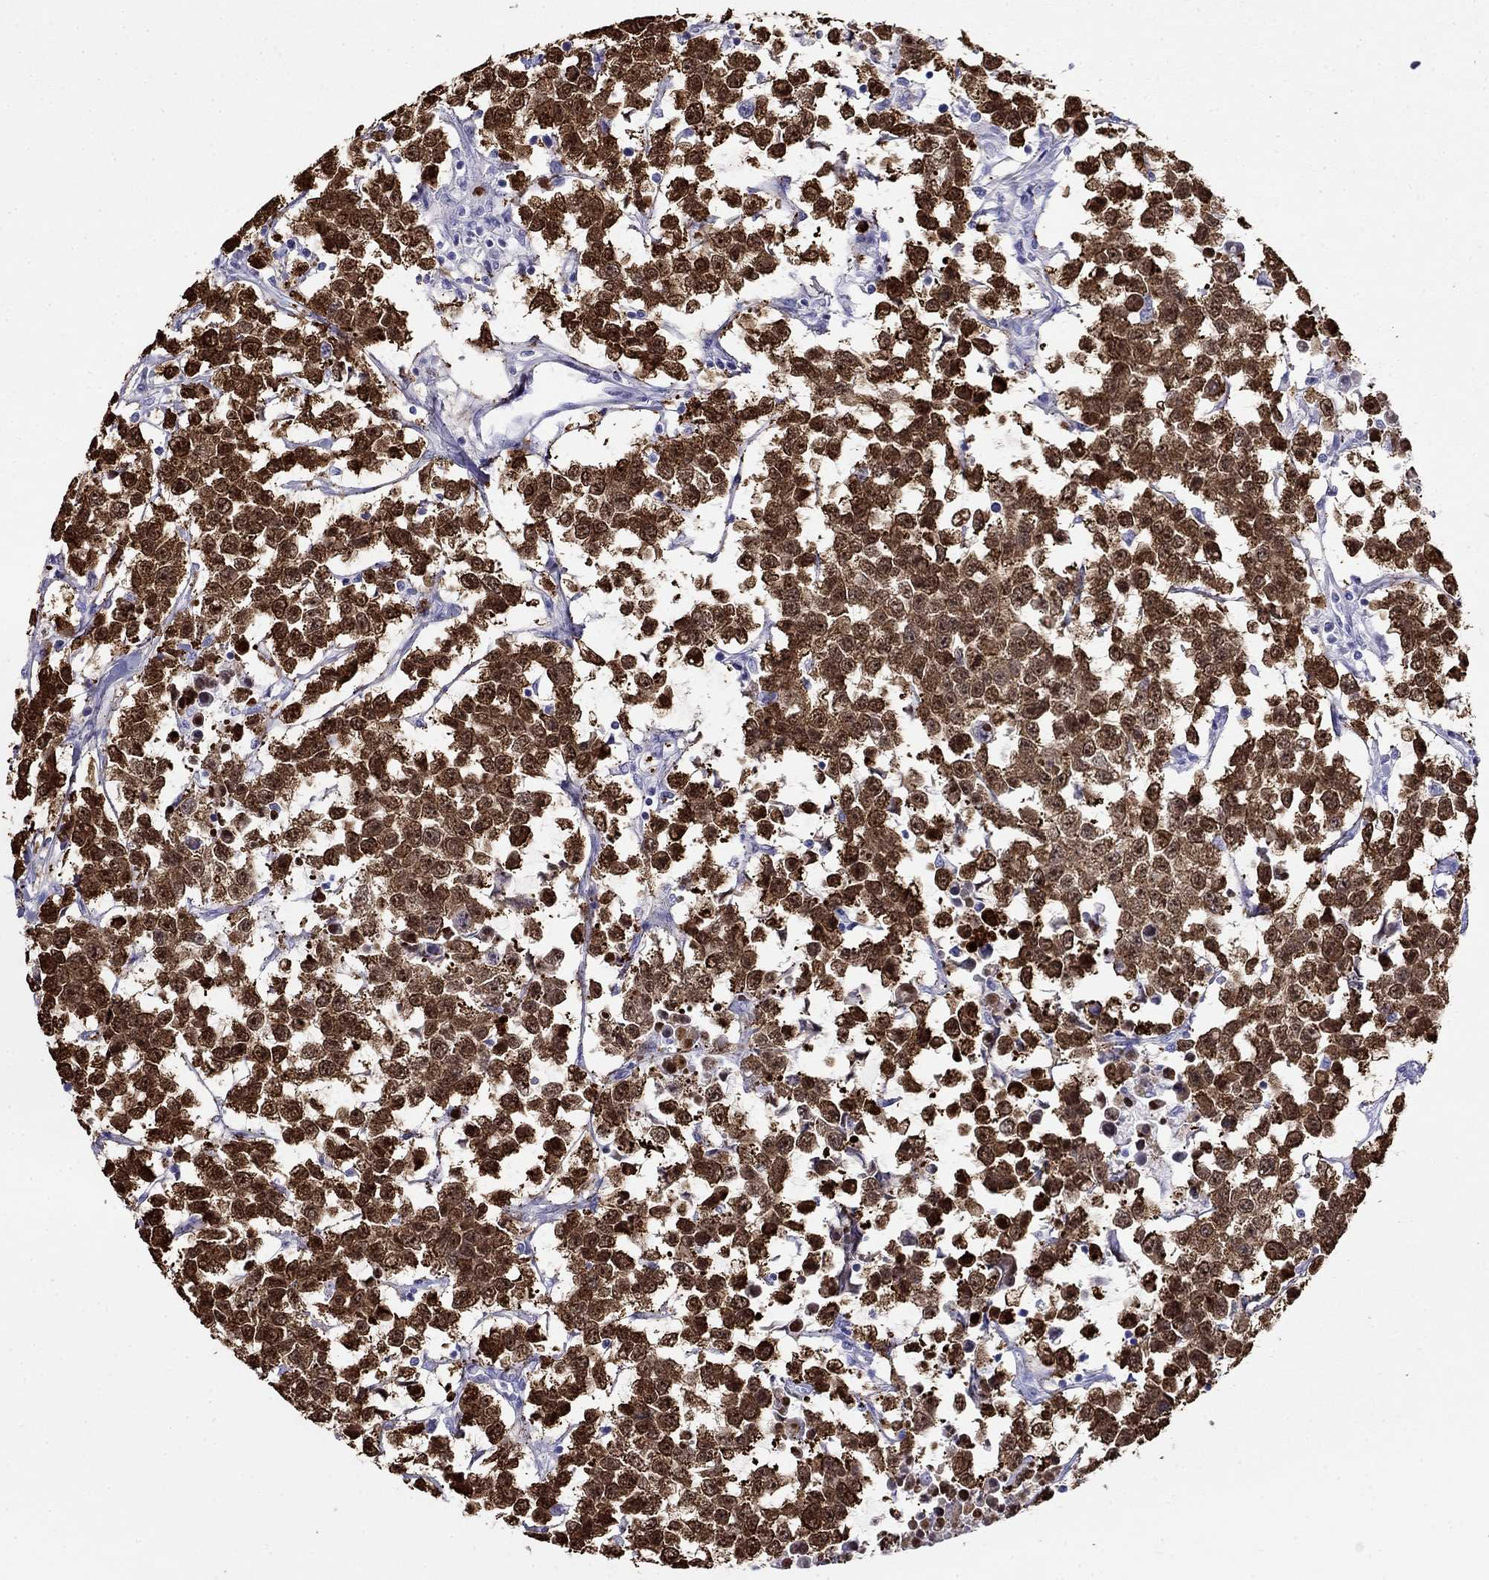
{"staining": {"intensity": "strong", "quantity": ">75%", "location": "cytoplasmic/membranous,nuclear"}, "tissue": "testis cancer", "cell_type": "Tumor cells", "image_type": "cancer", "snomed": [{"axis": "morphology", "description": "Seminoma, NOS"}, {"axis": "topography", "description": "Testis"}], "caption": "The image demonstrates a brown stain indicating the presence of a protein in the cytoplasmic/membranous and nuclear of tumor cells in testis cancer (seminoma).", "gene": "PPP1R36", "patient": {"sex": "male", "age": 59}}